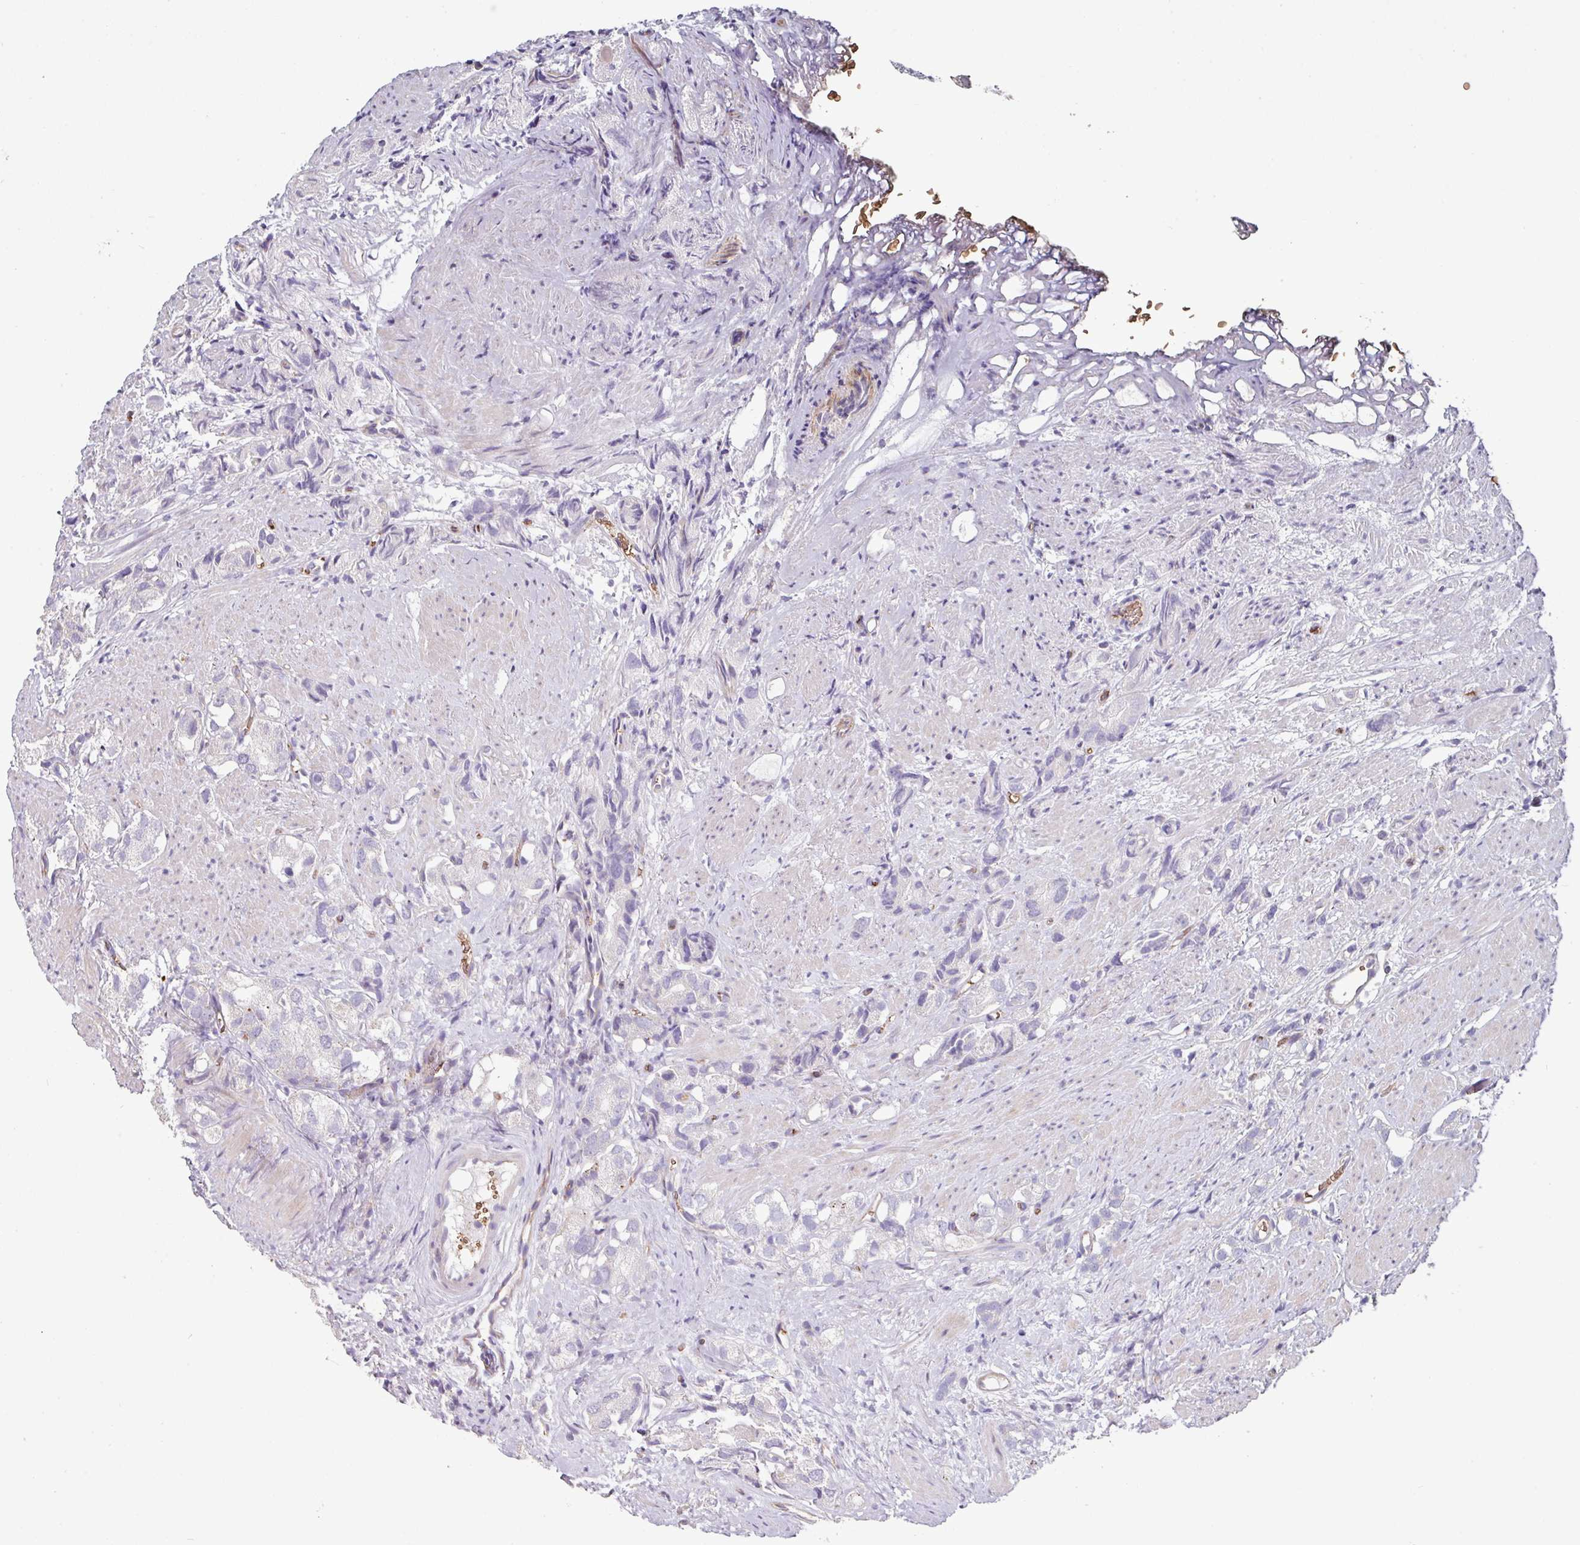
{"staining": {"intensity": "negative", "quantity": "none", "location": "none"}, "tissue": "prostate cancer", "cell_type": "Tumor cells", "image_type": "cancer", "snomed": [{"axis": "morphology", "description": "Adenocarcinoma, High grade"}, {"axis": "topography", "description": "Prostate"}], "caption": "High magnification brightfield microscopy of prostate adenocarcinoma (high-grade) stained with DAB (3,3'-diaminobenzidine) (brown) and counterstained with hematoxylin (blue): tumor cells show no significant staining.", "gene": "ANO9", "patient": {"sex": "male", "age": 82}}